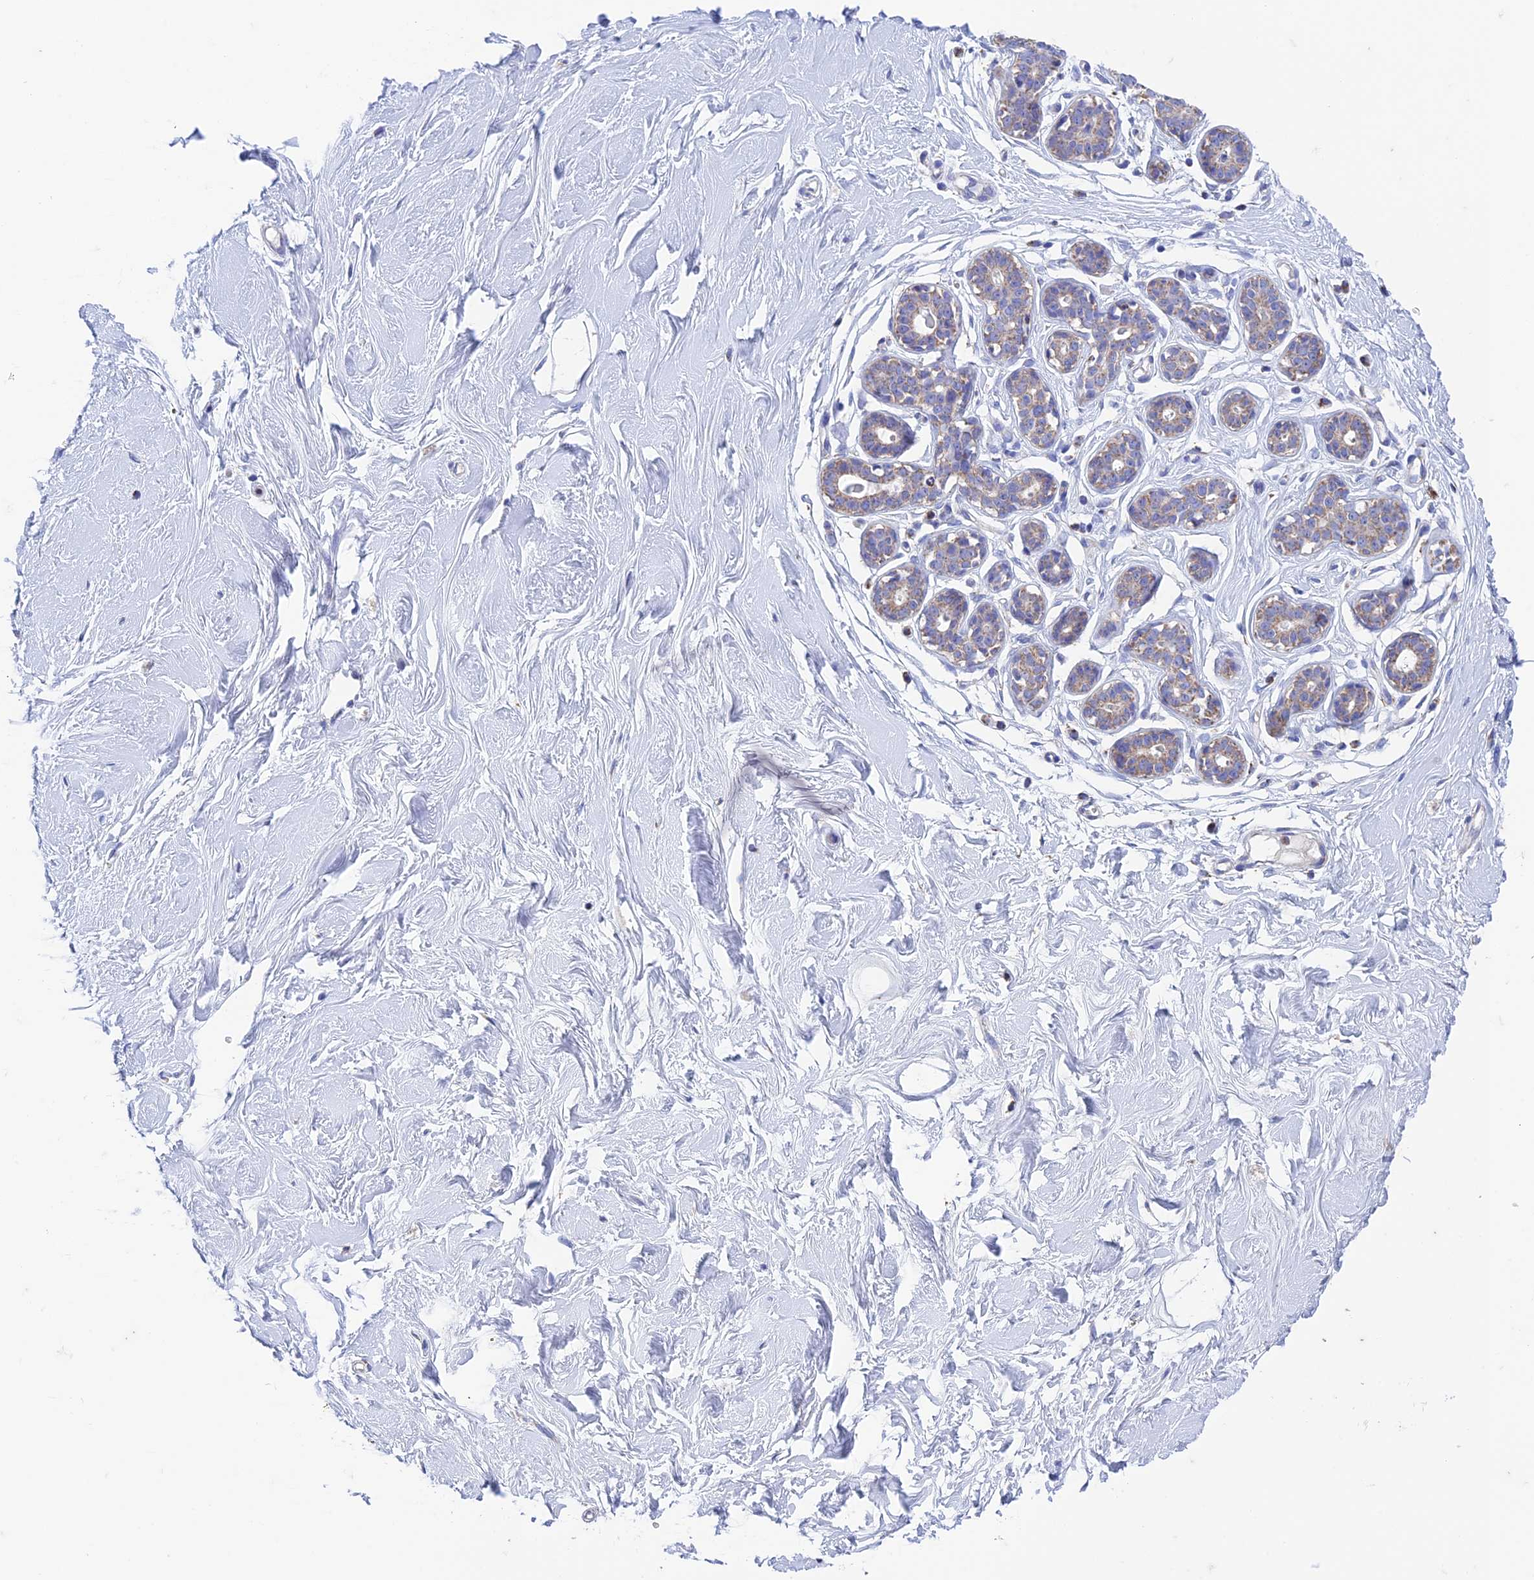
{"staining": {"intensity": "negative", "quantity": "none", "location": "none"}, "tissue": "breast", "cell_type": "Adipocytes", "image_type": "normal", "snomed": [{"axis": "morphology", "description": "Normal tissue, NOS"}, {"axis": "morphology", "description": "Adenoma, NOS"}, {"axis": "topography", "description": "Breast"}], "caption": "DAB (3,3'-diaminobenzidine) immunohistochemical staining of benign human breast exhibits no significant staining in adipocytes. (Immunohistochemistry (ihc), brightfield microscopy, high magnification).", "gene": "ZNF181", "patient": {"sex": "female", "age": 23}}